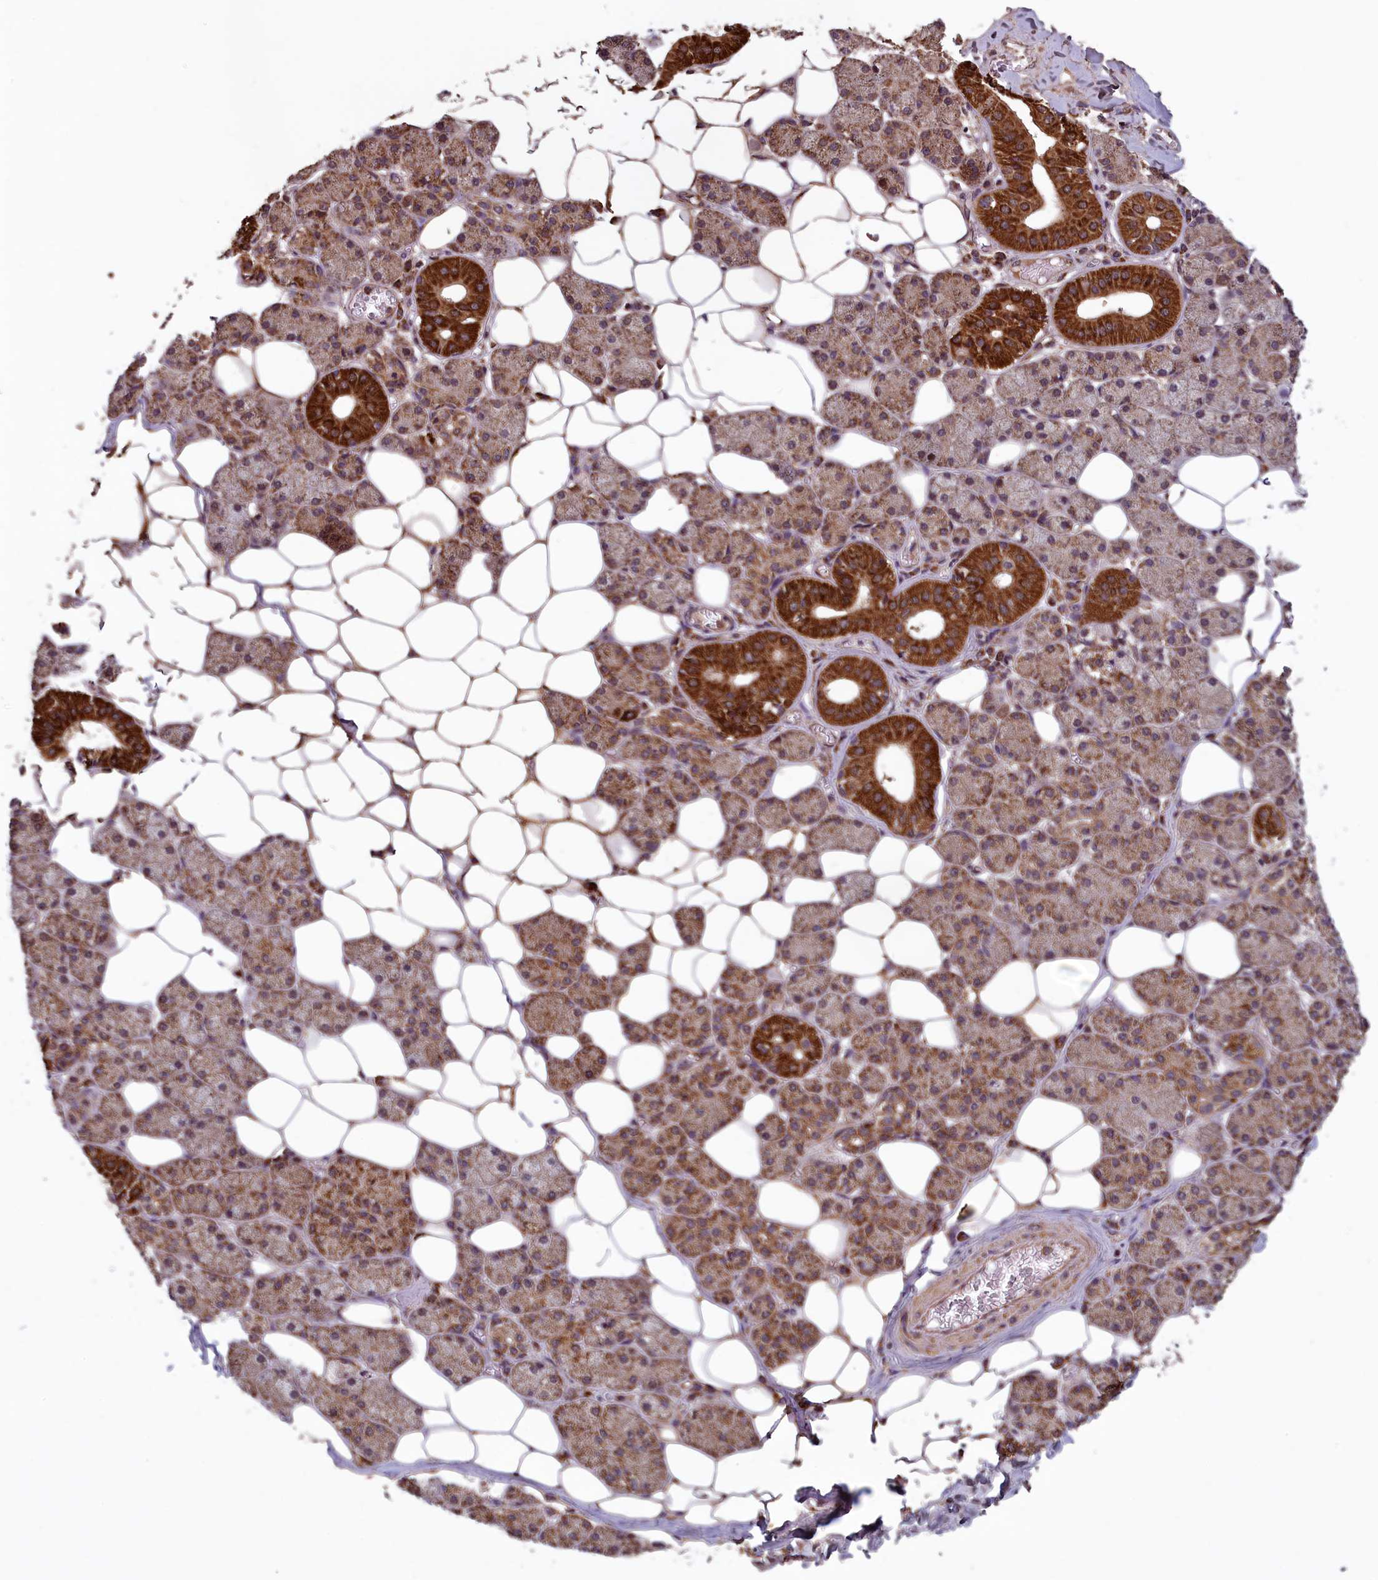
{"staining": {"intensity": "strong", "quantity": "25%-75%", "location": "cytoplasmic/membranous"}, "tissue": "salivary gland", "cell_type": "Glandular cells", "image_type": "normal", "snomed": [{"axis": "morphology", "description": "Normal tissue, NOS"}, {"axis": "topography", "description": "Salivary gland"}], "caption": "High-power microscopy captured an IHC photomicrograph of benign salivary gland, revealing strong cytoplasmic/membranous staining in approximately 25%-75% of glandular cells. Using DAB (3,3'-diaminobenzidine) (brown) and hematoxylin (blue) stains, captured at high magnification using brightfield microscopy.", "gene": "CCDC15", "patient": {"sex": "female", "age": 33}}